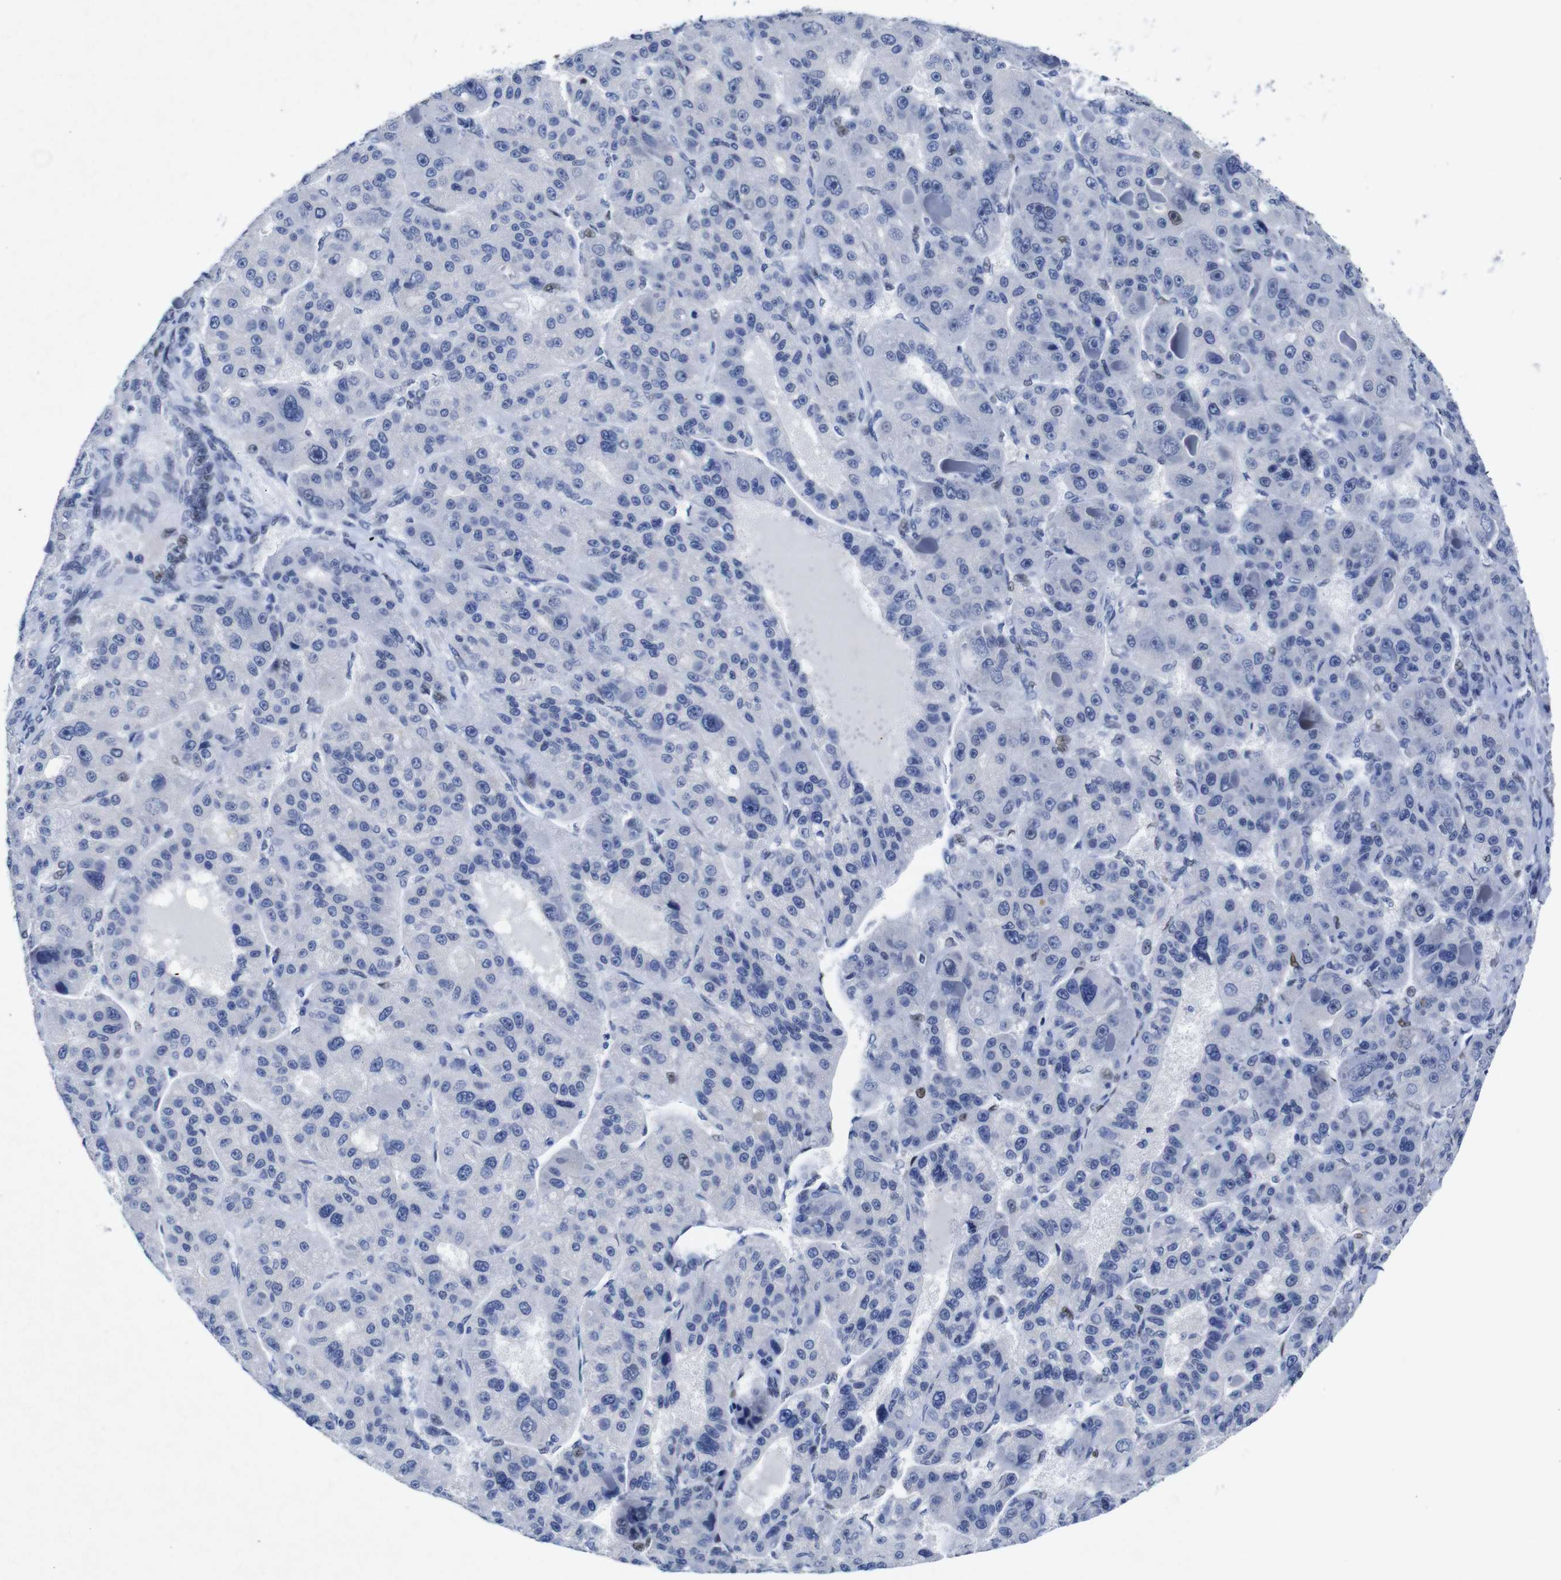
{"staining": {"intensity": "moderate", "quantity": "<25%", "location": "nuclear"}, "tissue": "liver cancer", "cell_type": "Tumor cells", "image_type": "cancer", "snomed": [{"axis": "morphology", "description": "Carcinoma, Hepatocellular, NOS"}, {"axis": "topography", "description": "Liver"}], "caption": "Hepatocellular carcinoma (liver) stained with immunohistochemistry (IHC) displays moderate nuclear expression in about <25% of tumor cells.", "gene": "FOSL2", "patient": {"sex": "male", "age": 76}}